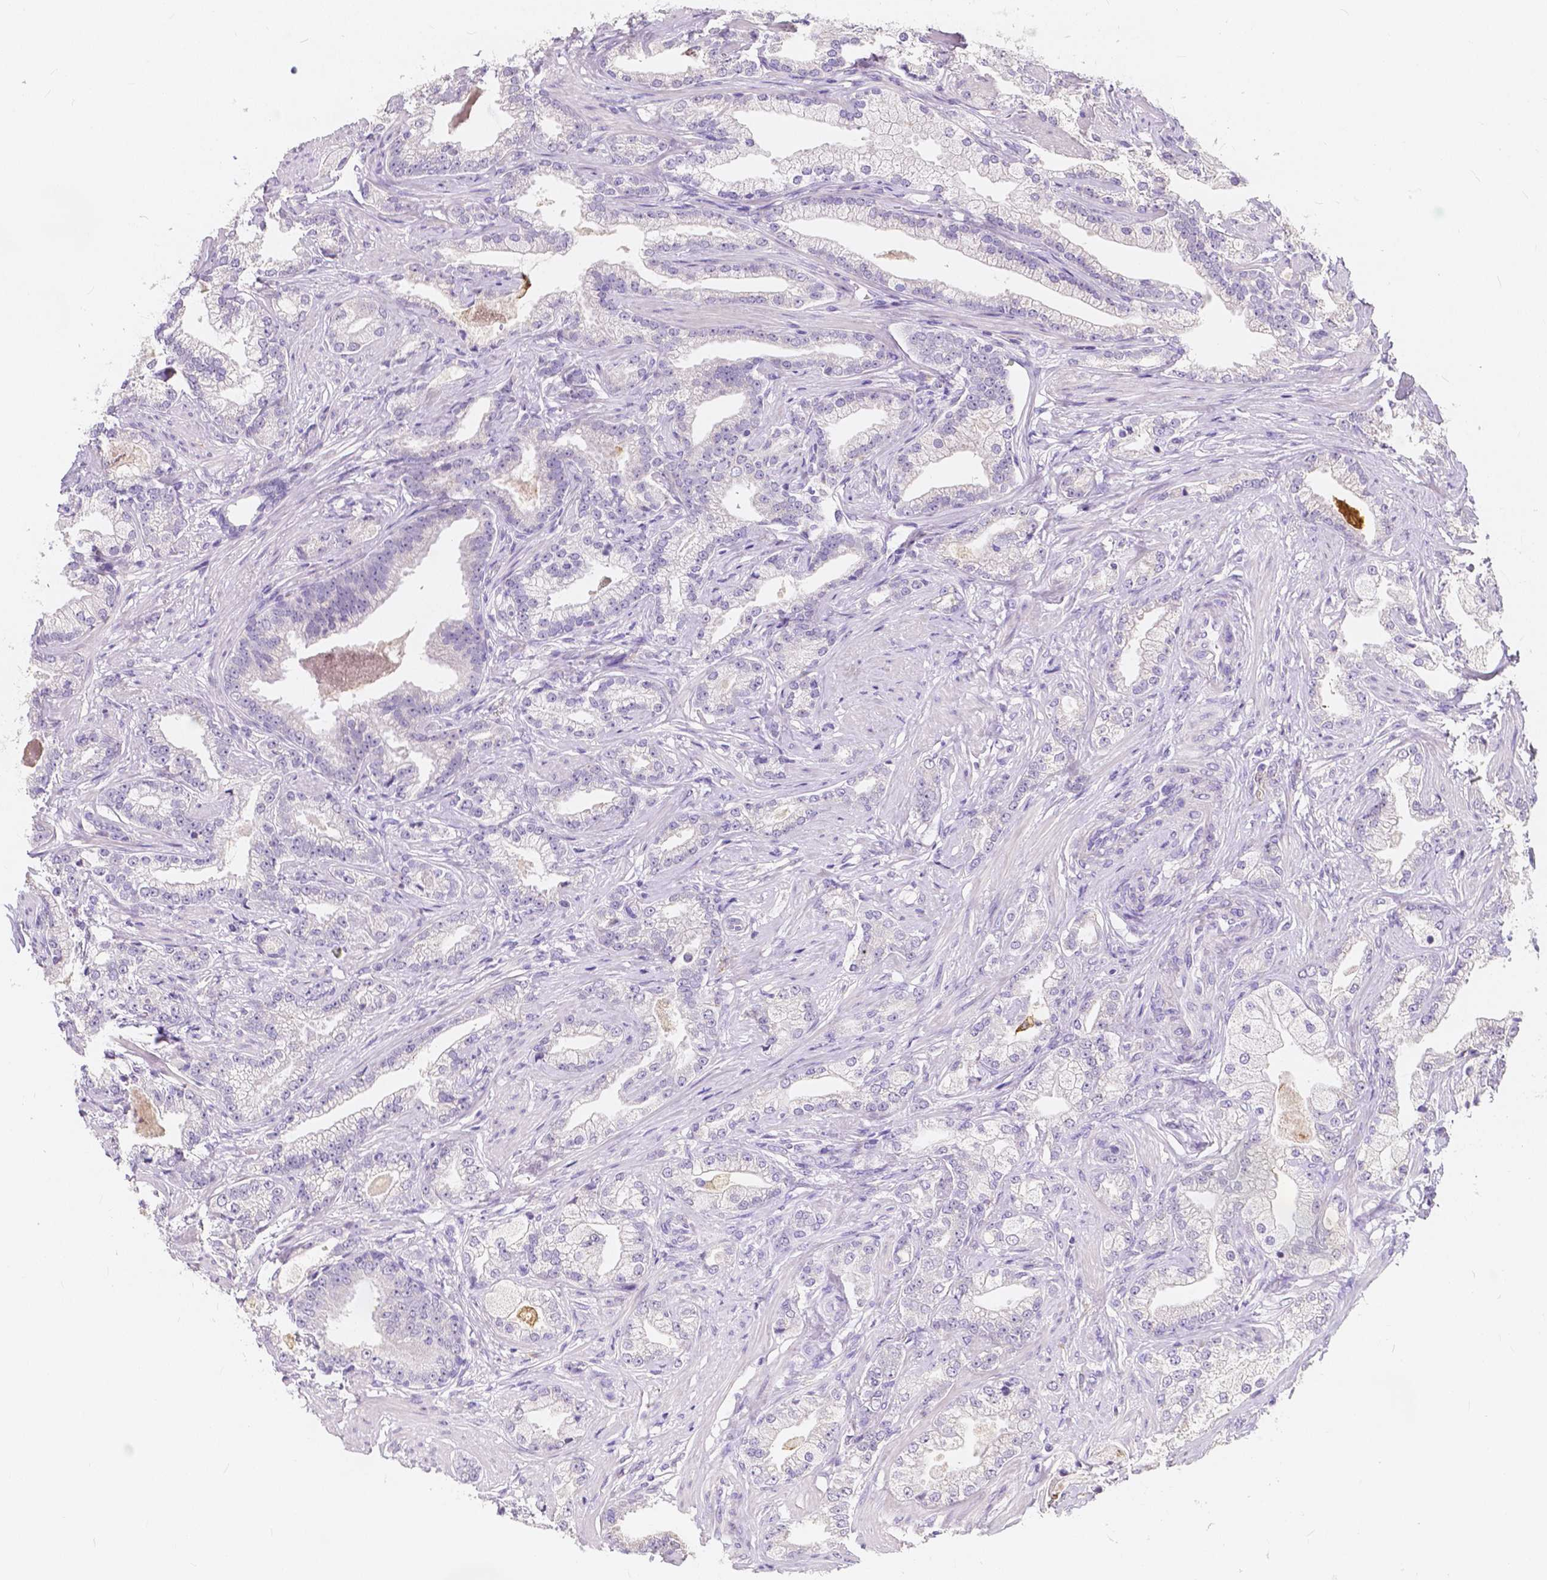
{"staining": {"intensity": "negative", "quantity": "none", "location": "none"}, "tissue": "prostate cancer", "cell_type": "Tumor cells", "image_type": "cancer", "snomed": [{"axis": "morphology", "description": "Adenocarcinoma, Low grade"}, {"axis": "topography", "description": "Prostate"}], "caption": "This is an immunohistochemistry (IHC) image of human low-grade adenocarcinoma (prostate). There is no positivity in tumor cells.", "gene": "ACP5", "patient": {"sex": "male", "age": 61}}